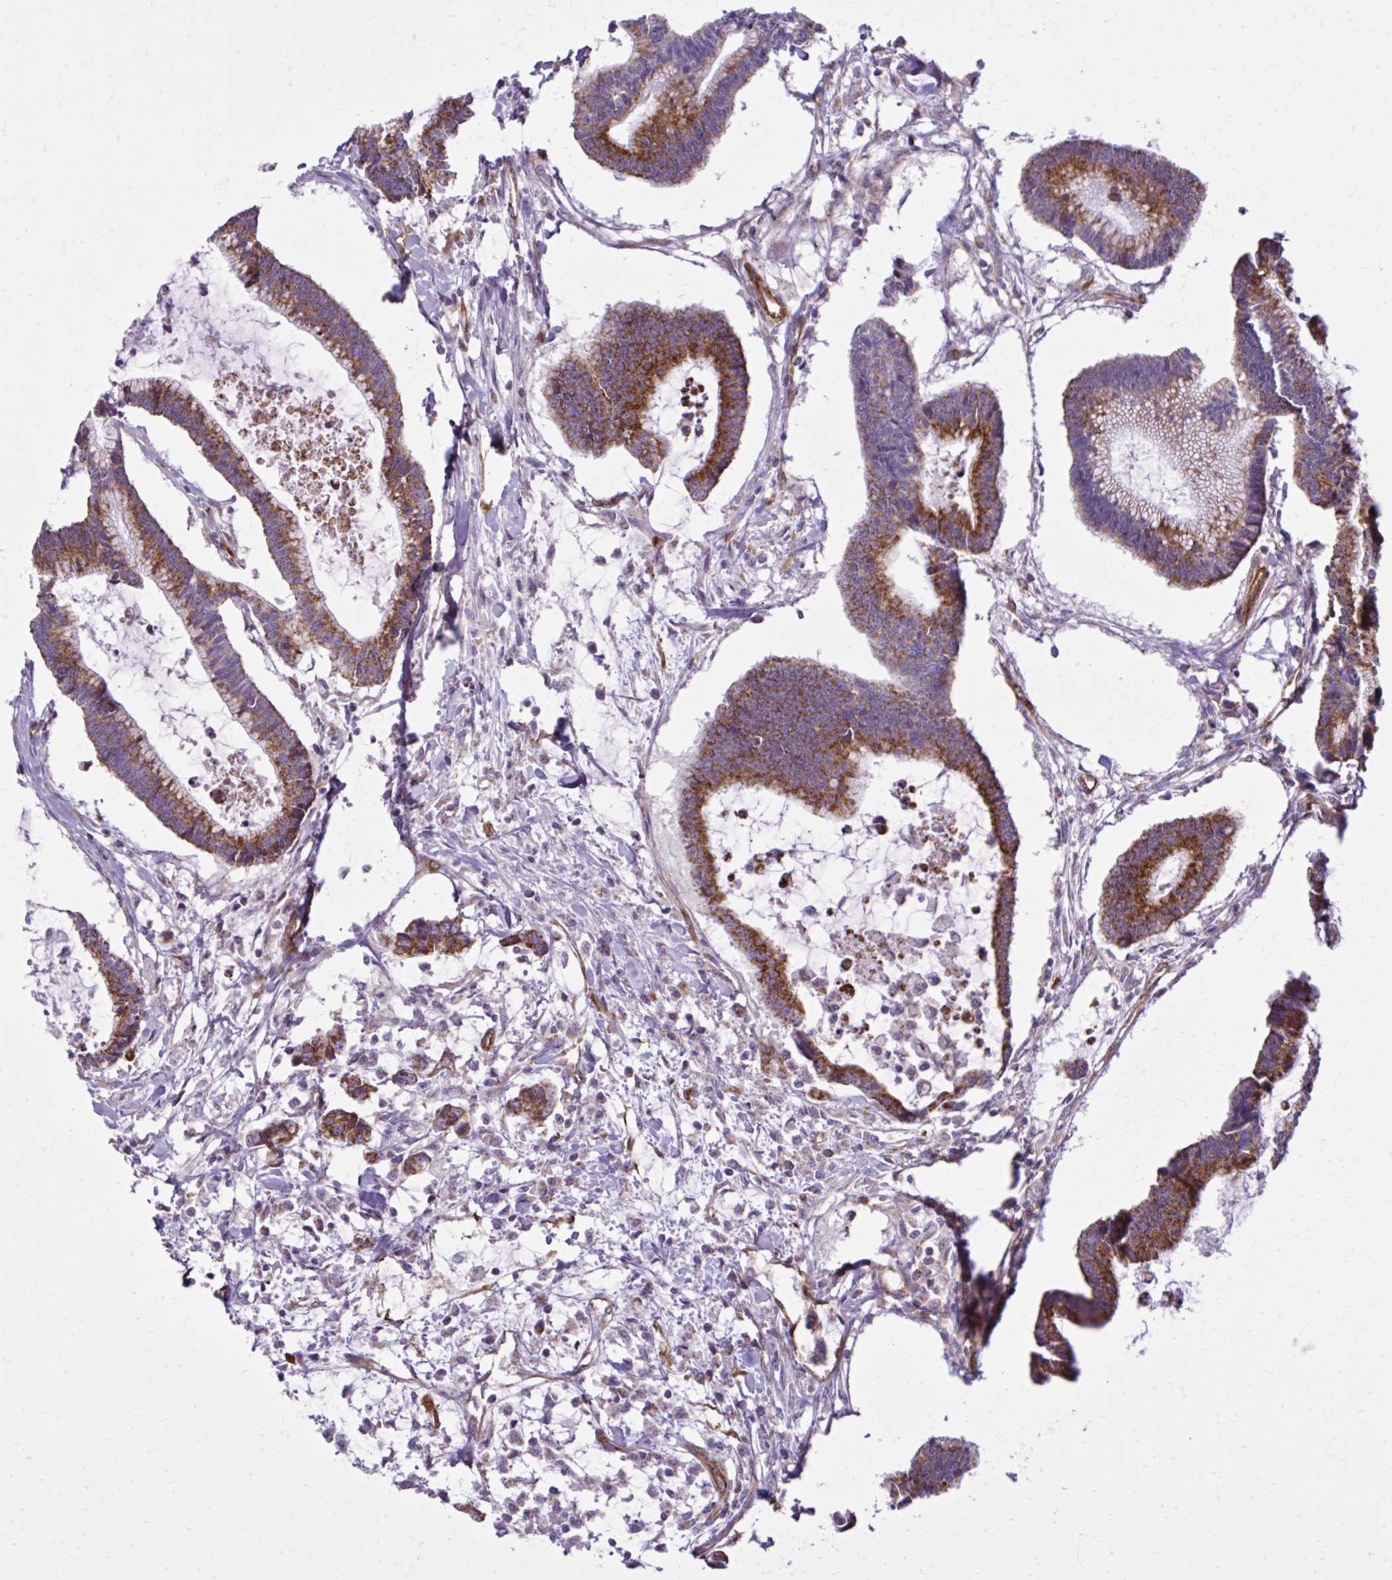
{"staining": {"intensity": "strong", "quantity": ">75%", "location": "cytoplasmic/membranous"}, "tissue": "colorectal cancer", "cell_type": "Tumor cells", "image_type": "cancer", "snomed": [{"axis": "morphology", "description": "Adenocarcinoma, NOS"}, {"axis": "topography", "description": "Colon"}], "caption": "Protein expression analysis of colorectal cancer (adenocarcinoma) shows strong cytoplasmic/membranous staining in about >75% of tumor cells. (Stains: DAB (3,3'-diaminobenzidine) in brown, nuclei in blue, Microscopy: brightfield microscopy at high magnification).", "gene": "LIMS1", "patient": {"sex": "female", "age": 78}}